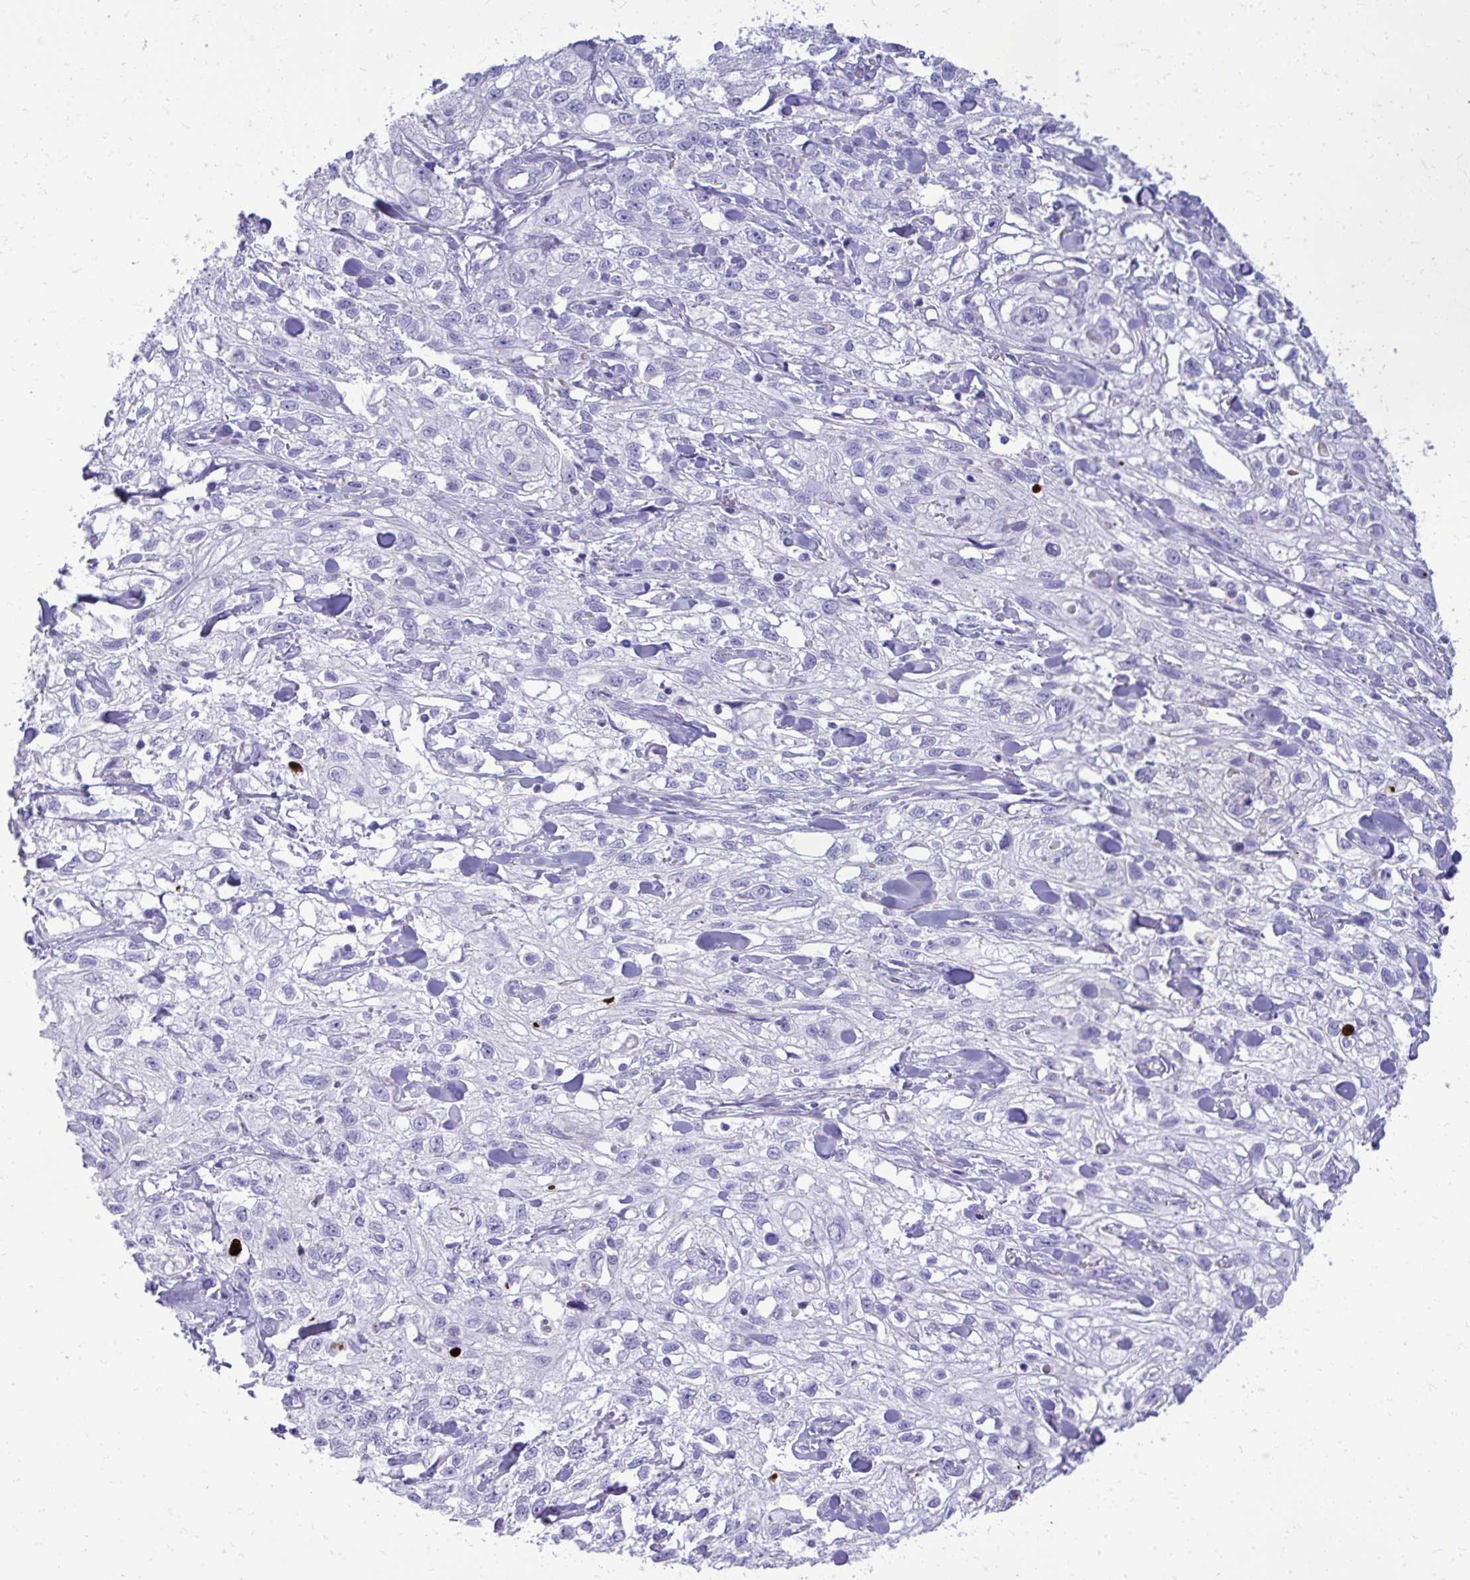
{"staining": {"intensity": "negative", "quantity": "none", "location": "none"}, "tissue": "skin cancer", "cell_type": "Tumor cells", "image_type": "cancer", "snomed": [{"axis": "morphology", "description": "Squamous cell carcinoma, NOS"}, {"axis": "topography", "description": "Skin"}, {"axis": "topography", "description": "Vulva"}], "caption": "This photomicrograph is of squamous cell carcinoma (skin) stained with immunohistochemistry (IHC) to label a protein in brown with the nuclei are counter-stained blue. There is no staining in tumor cells.", "gene": "BCL6B", "patient": {"sex": "female", "age": 86}}